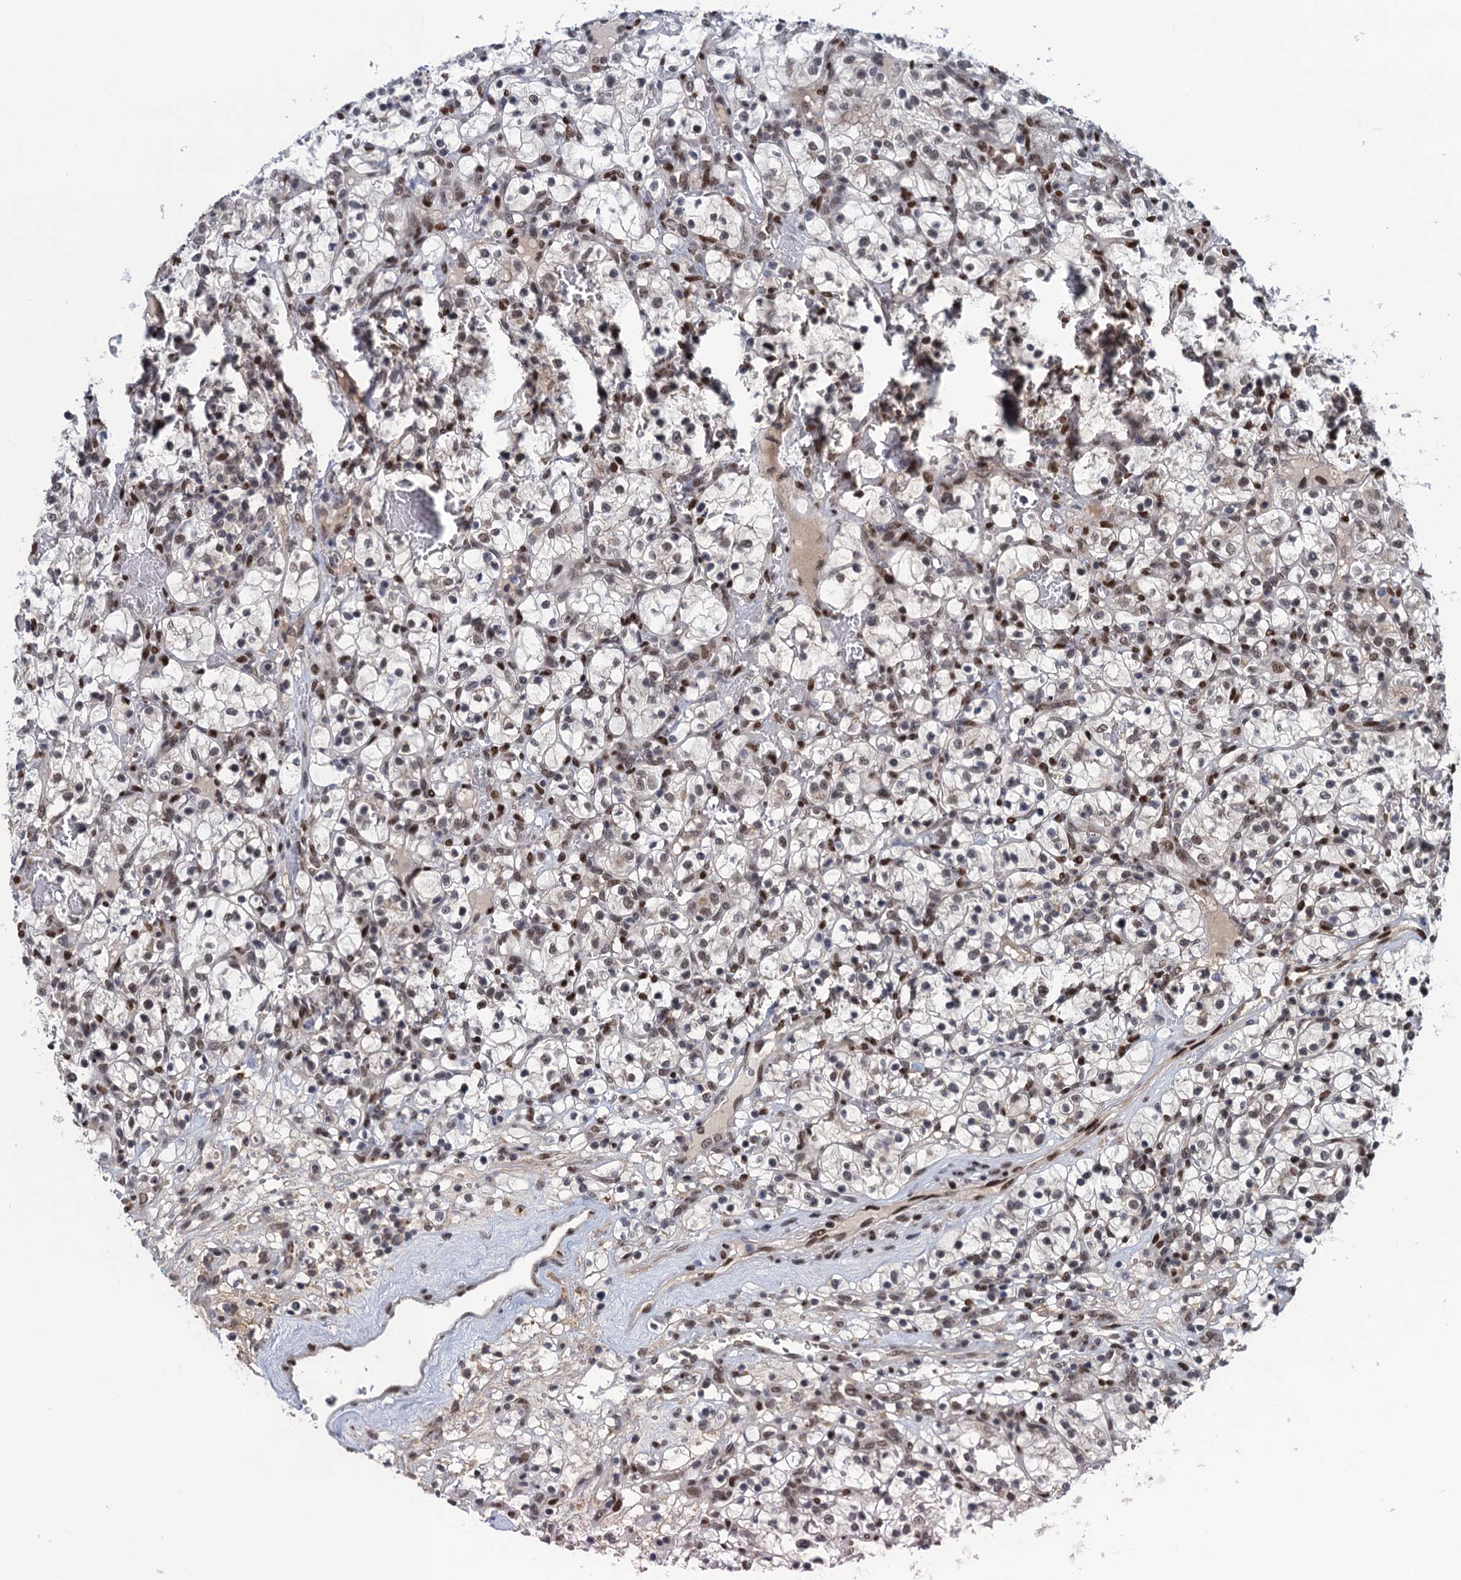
{"staining": {"intensity": "moderate", "quantity": ">75%", "location": "nuclear"}, "tissue": "renal cancer", "cell_type": "Tumor cells", "image_type": "cancer", "snomed": [{"axis": "morphology", "description": "Adenocarcinoma, NOS"}, {"axis": "topography", "description": "Kidney"}], "caption": "Tumor cells show medium levels of moderate nuclear staining in about >75% of cells in renal cancer.", "gene": "SAE1", "patient": {"sex": "female", "age": 57}}